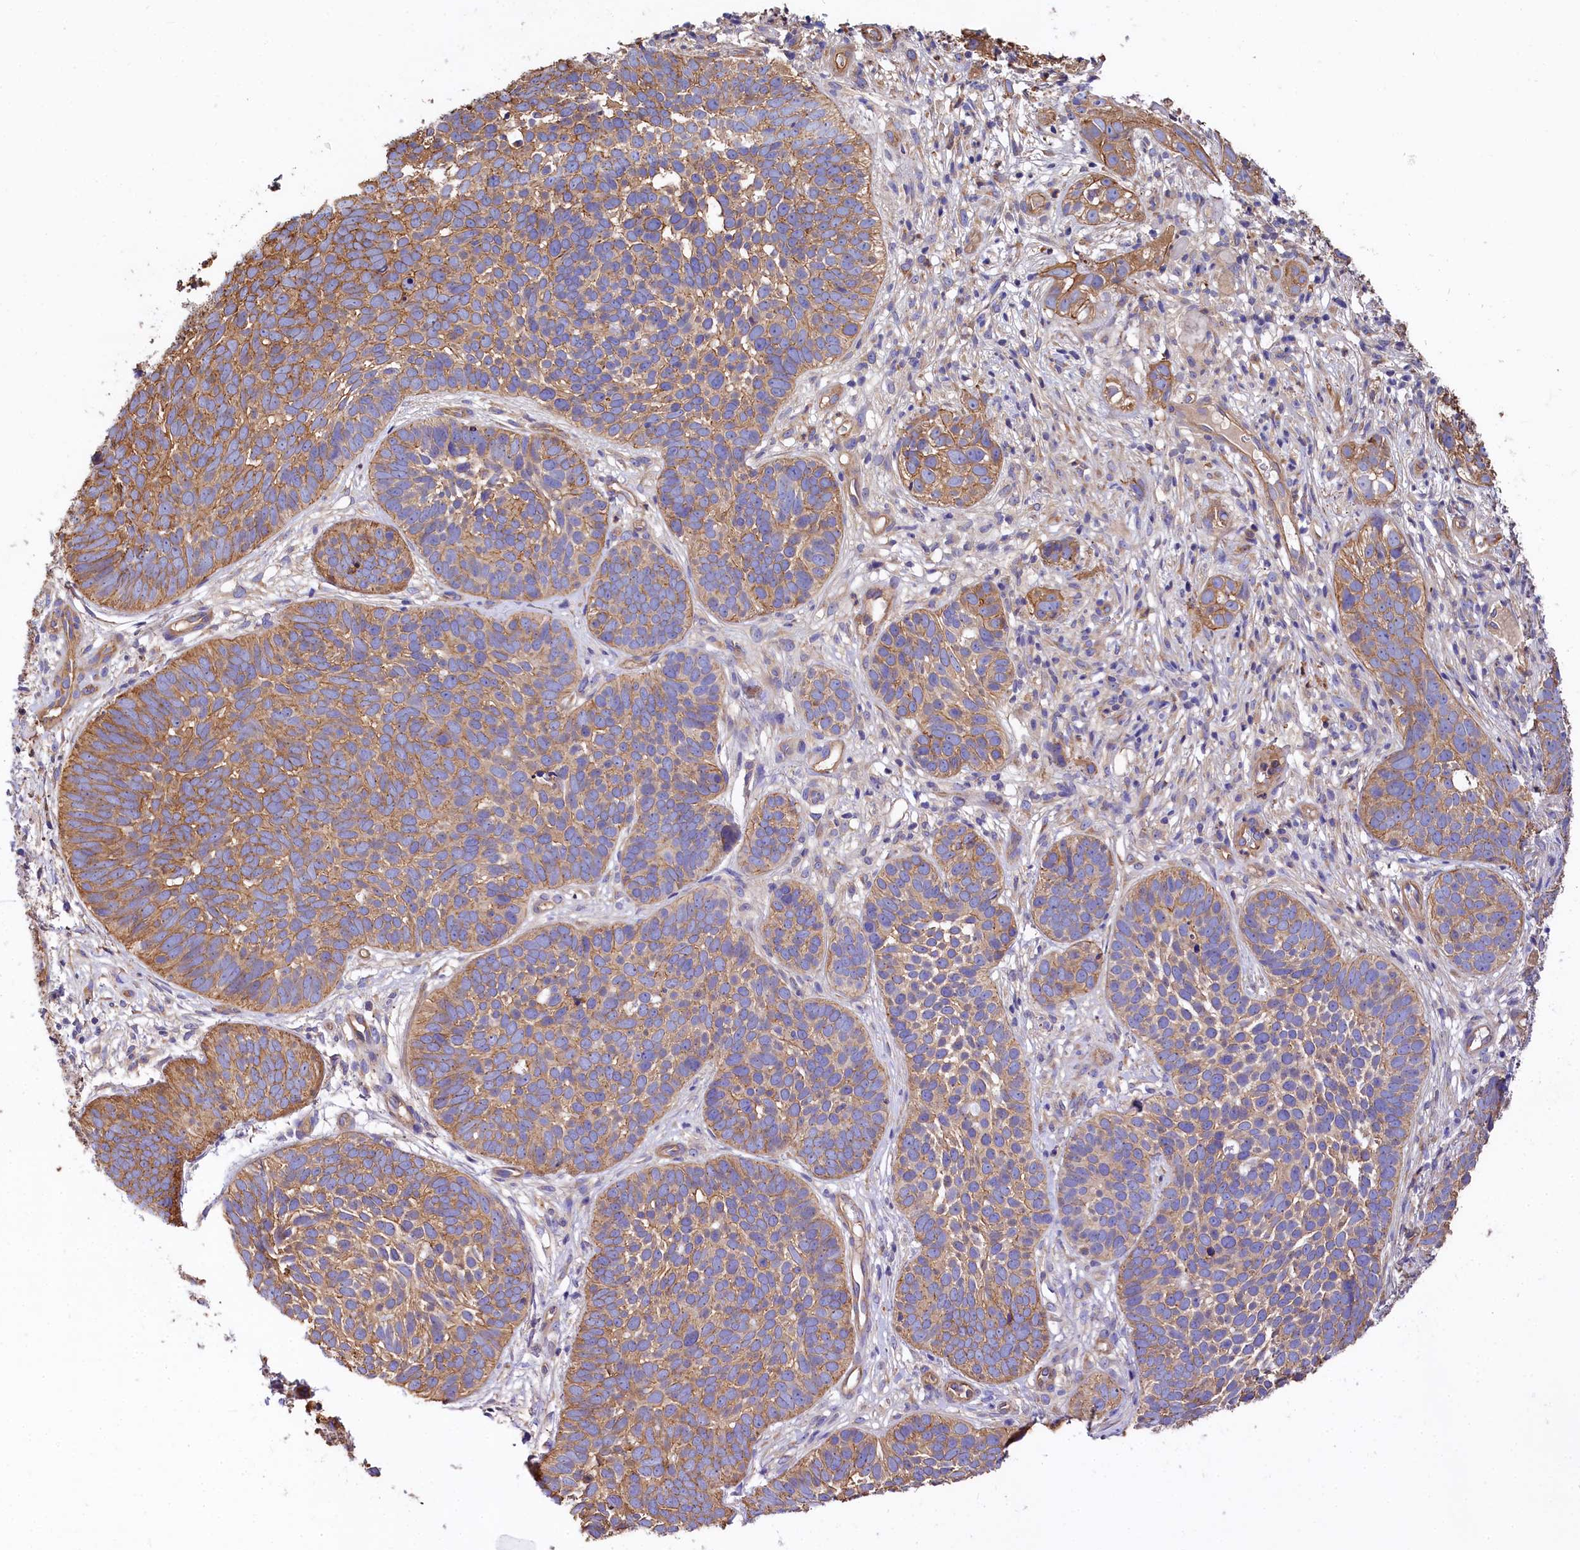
{"staining": {"intensity": "moderate", "quantity": ">75%", "location": "cytoplasmic/membranous"}, "tissue": "skin cancer", "cell_type": "Tumor cells", "image_type": "cancer", "snomed": [{"axis": "morphology", "description": "Basal cell carcinoma"}, {"axis": "topography", "description": "Skin"}], "caption": "Immunohistochemical staining of skin cancer reveals medium levels of moderate cytoplasmic/membranous expression in approximately >75% of tumor cells. (IHC, brightfield microscopy, high magnification).", "gene": "FCHSD2", "patient": {"sex": "male", "age": 89}}